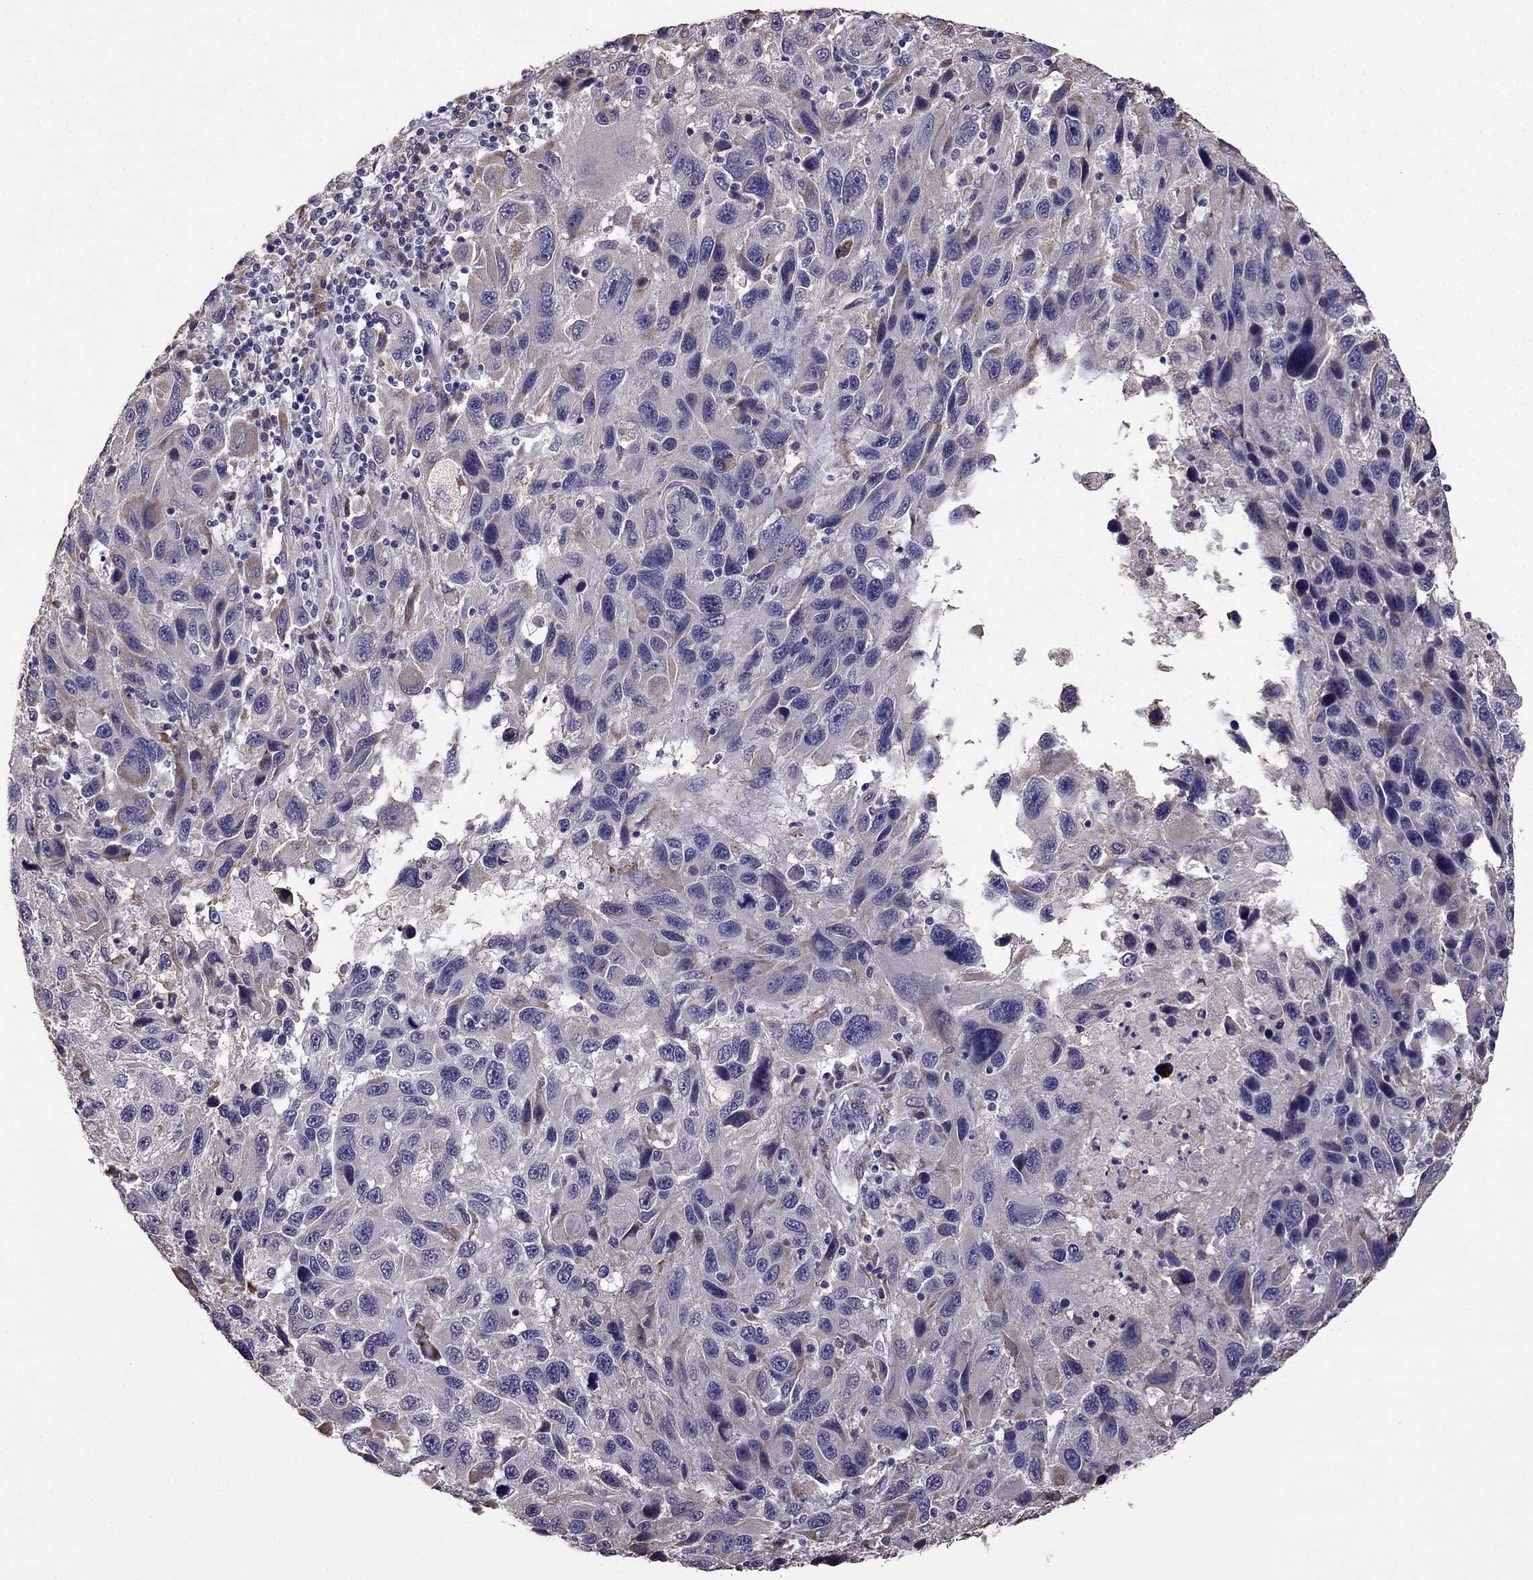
{"staining": {"intensity": "negative", "quantity": "none", "location": "none"}, "tissue": "melanoma", "cell_type": "Tumor cells", "image_type": "cancer", "snomed": [{"axis": "morphology", "description": "Malignant melanoma, NOS"}, {"axis": "topography", "description": "Skin"}], "caption": "This is a micrograph of immunohistochemistry staining of malignant melanoma, which shows no positivity in tumor cells.", "gene": "CDH9", "patient": {"sex": "male", "age": 53}}